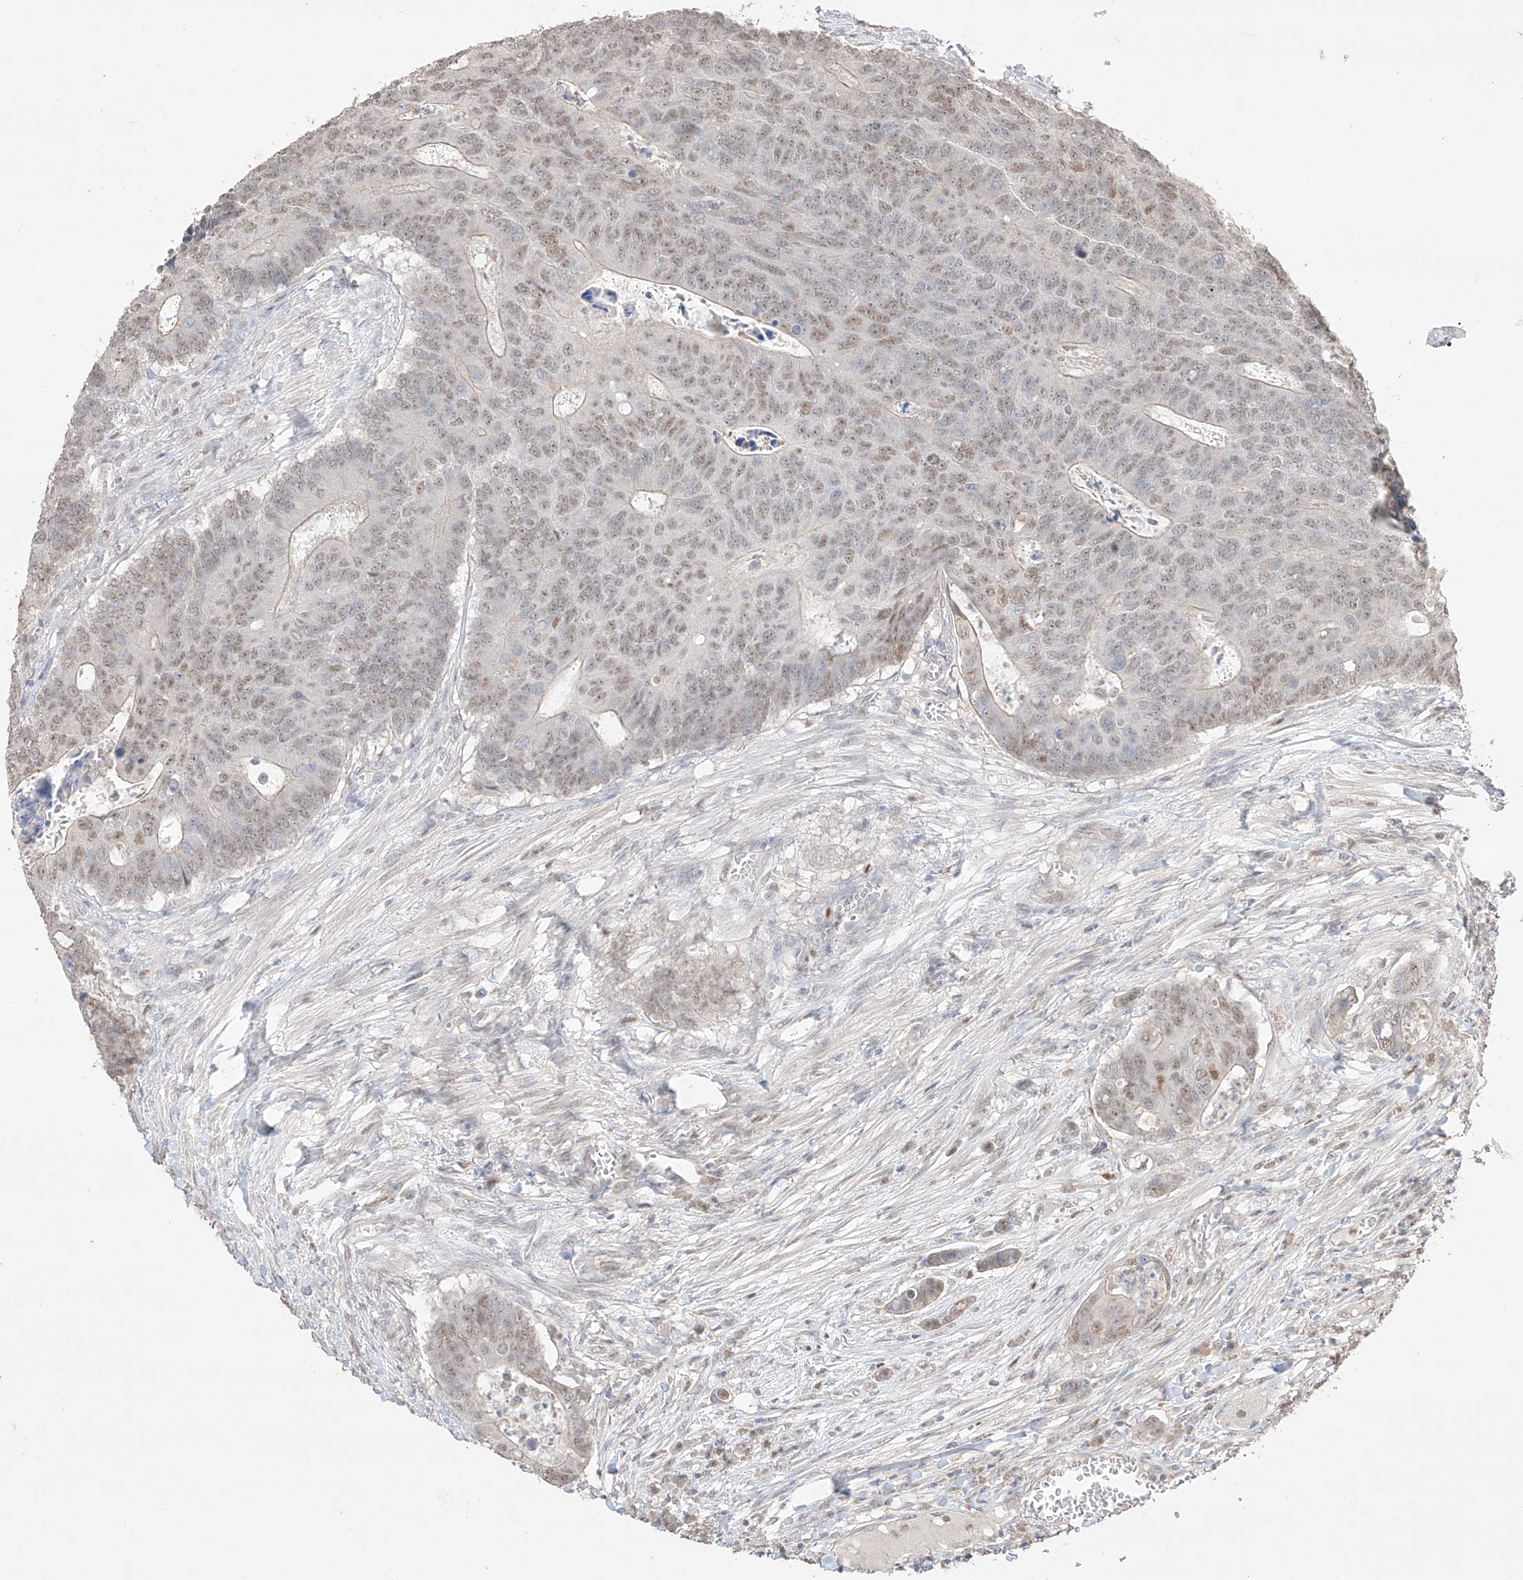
{"staining": {"intensity": "weak", "quantity": ">75%", "location": "nuclear"}, "tissue": "colorectal cancer", "cell_type": "Tumor cells", "image_type": "cancer", "snomed": [{"axis": "morphology", "description": "Adenocarcinoma, NOS"}, {"axis": "topography", "description": "Colon"}], "caption": "Immunohistochemistry staining of adenocarcinoma (colorectal), which shows low levels of weak nuclear positivity in about >75% of tumor cells indicating weak nuclear protein positivity. The staining was performed using DAB (3,3'-diaminobenzidine) (brown) for protein detection and nuclei were counterstained in hematoxylin (blue).", "gene": "APIP", "patient": {"sex": "male", "age": 87}}